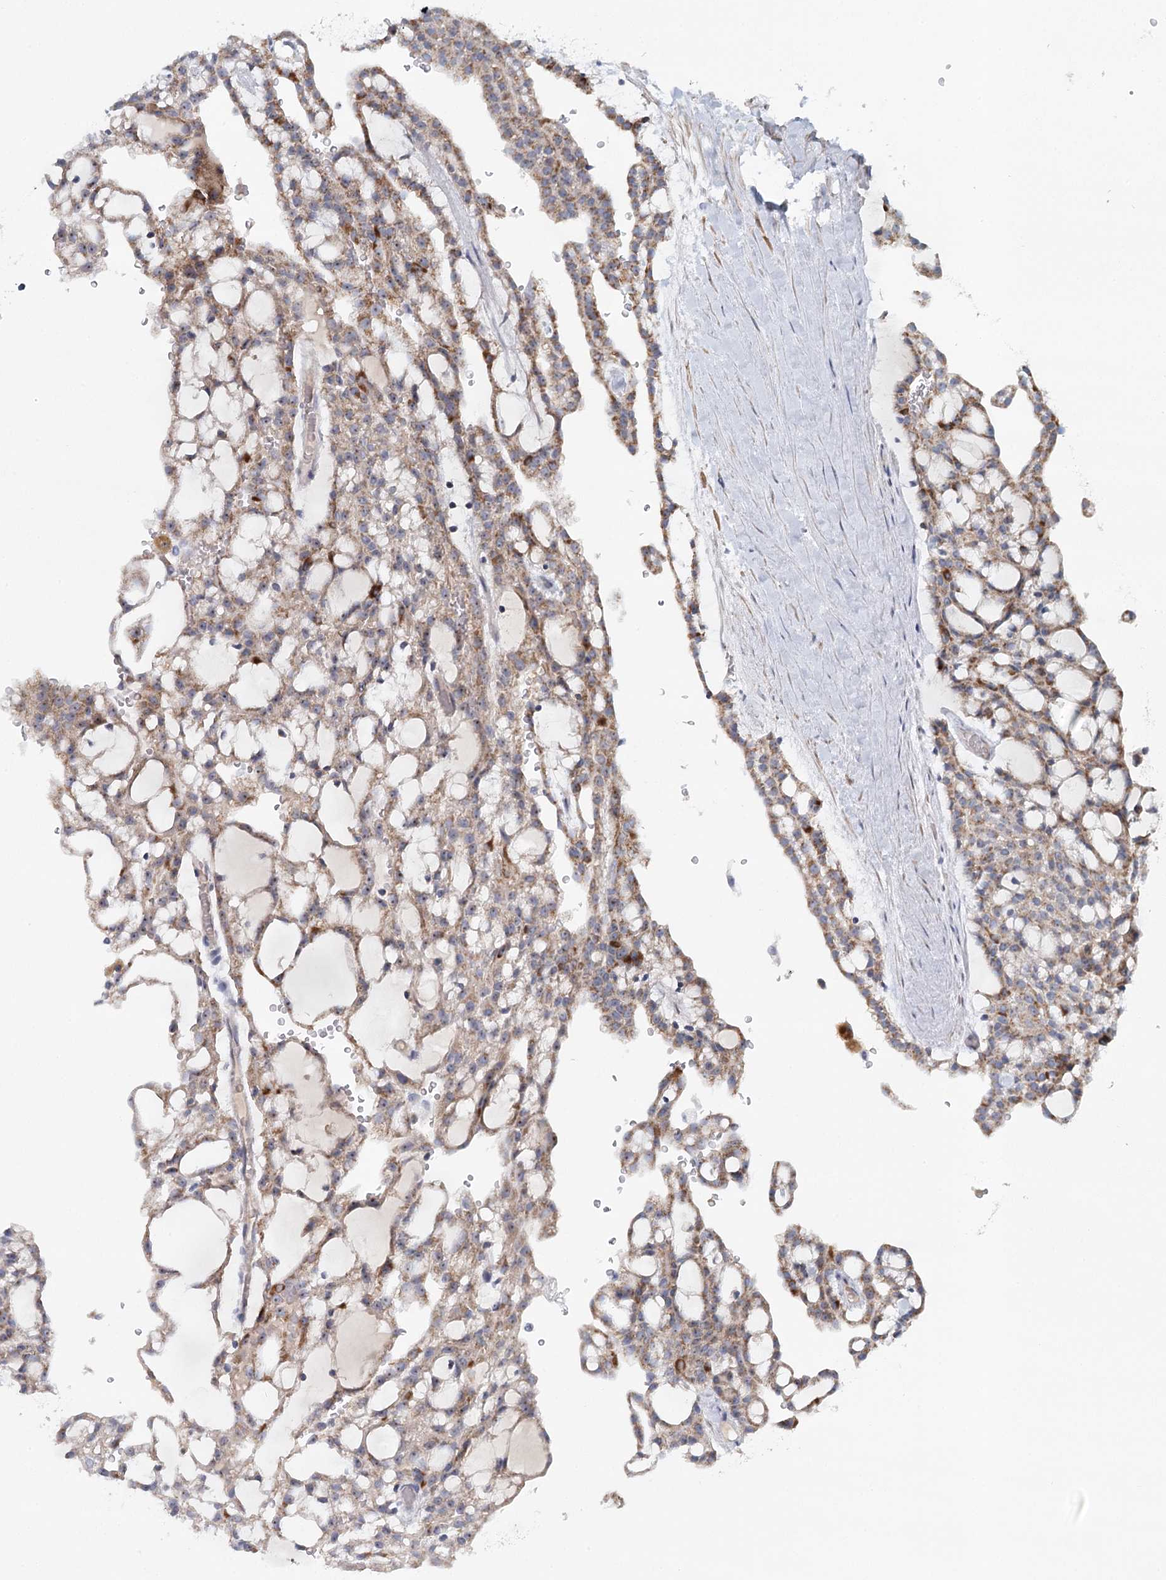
{"staining": {"intensity": "moderate", "quantity": ">75%", "location": "cytoplasmic/membranous"}, "tissue": "renal cancer", "cell_type": "Tumor cells", "image_type": "cancer", "snomed": [{"axis": "morphology", "description": "Adenocarcinoma, NOS"}, {"axis": "topography", "description": "Kidney"}], "caption": "The micrograph exhibits staining of renal cancer (adenocarcinoma), revealing moderate cytoplasmic/membranous protein positivity (brown color) within tumor cells. (Stains: DAB (3,3'-diaminobenzidine) in brown, nuclei in blue, Microscopy: brightfield microscopy at high magnification).", "gene": "RBM43", "patient": {"sex": "male", "age": 63}}